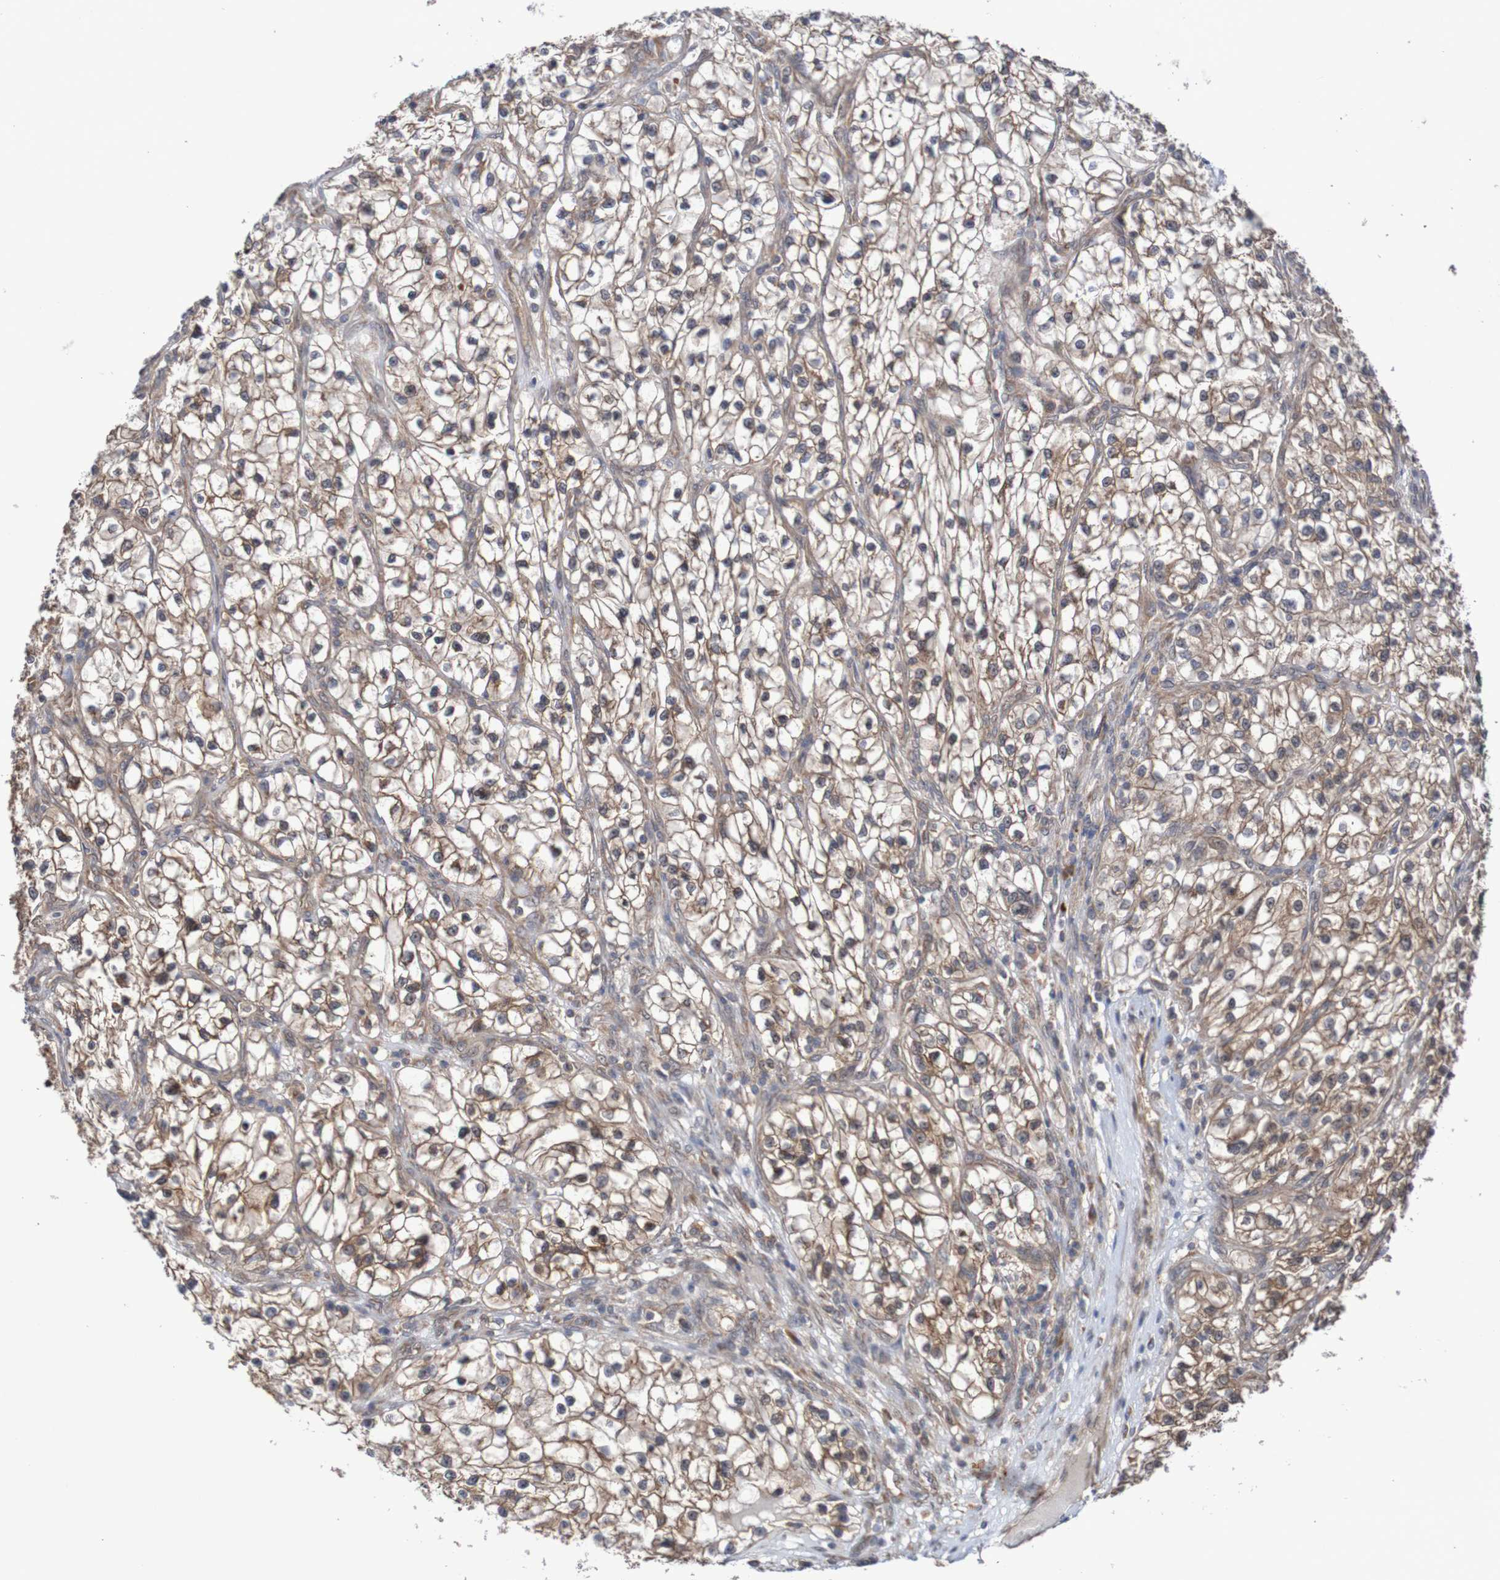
{"staining": {"intensity": "moderate", "quantity": ">75%", "location": "cytoplasmic/membranous,nuclear"}, "tissue": "renal cancer", "cell_type": "Tumor cells", "image_type": "cancer", "snomed": [{"axis": "morphology", "description": "Adenocarcinoma, NOS"}, {"axis": "topography", "description": "Kidney"}], "caption": "Immunohistochemistry histopathology image of neoplastic tissue: adenocarcinoma (renal) stained using immunohistochemistry (IHC) exhibits medium levels of moderate protein expression localized specifically in the cytoplasmic/membranous and nuclear of tumor cells, appearing as a cytoplasmic/membranous and nuclear brown color.", "gene": "PHPT1", "patient": {"sex": "female", "age": 57}}